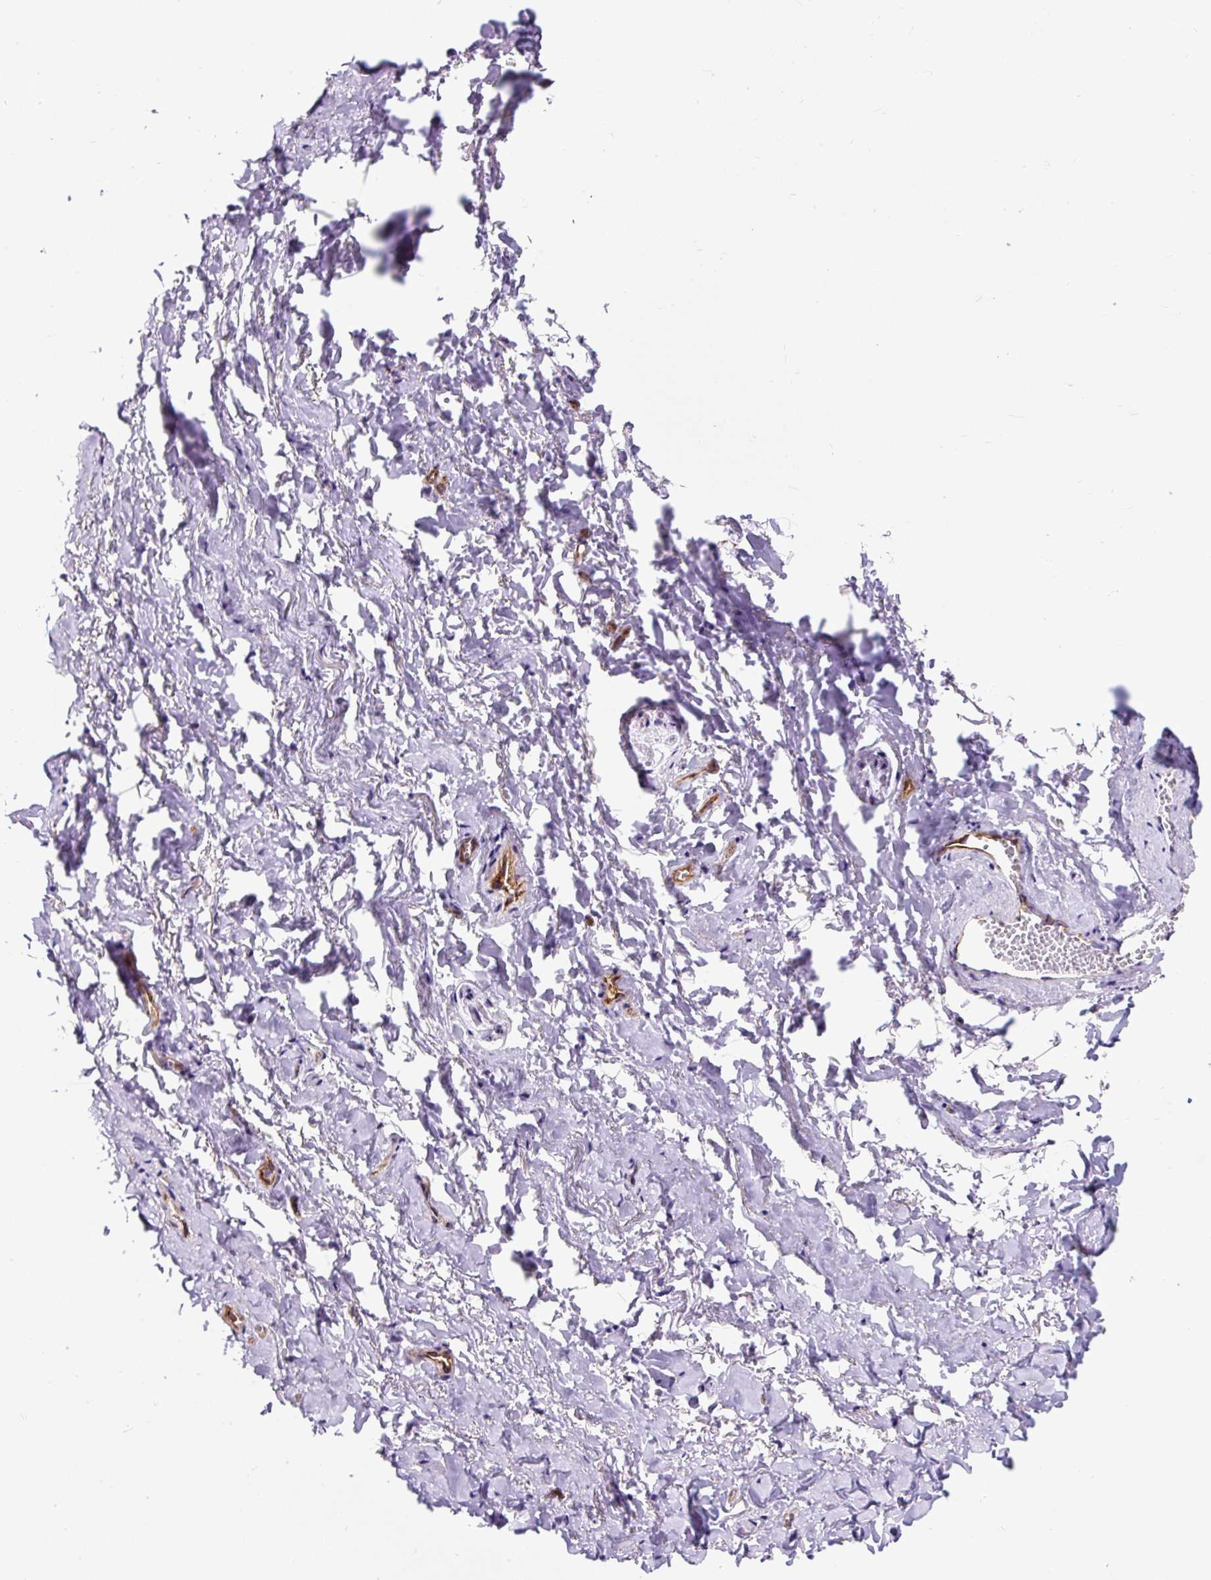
{"staining": {"intensity": "moderate", "quantity": ">75%", "location": "cytoplasmic/membranous"}, "tissue": "adipose tissue", "cell_type": "Adipocytes", "image_type": "normal", "snomed": [{"axis": "morphology", "description": "Normal tissue, NOS"}, {"axis": "topography", "description": "Vulva"}, {"axis": "topography", "description": "Vagina"}, {"axis": "topography", "description": "Peripheral nerve tissue"}], "caption": "Brown immunohistochemical staining in unremarkable adipose tissue demonstrates moderate cytoplasmic/membranous expression in about >75% of adipocytes. (brown staining indicates protein expression, while blue staining denotes nuclei).", "gene": "PCDHGB3", "patient": {"sex": "female", "age": 66}}